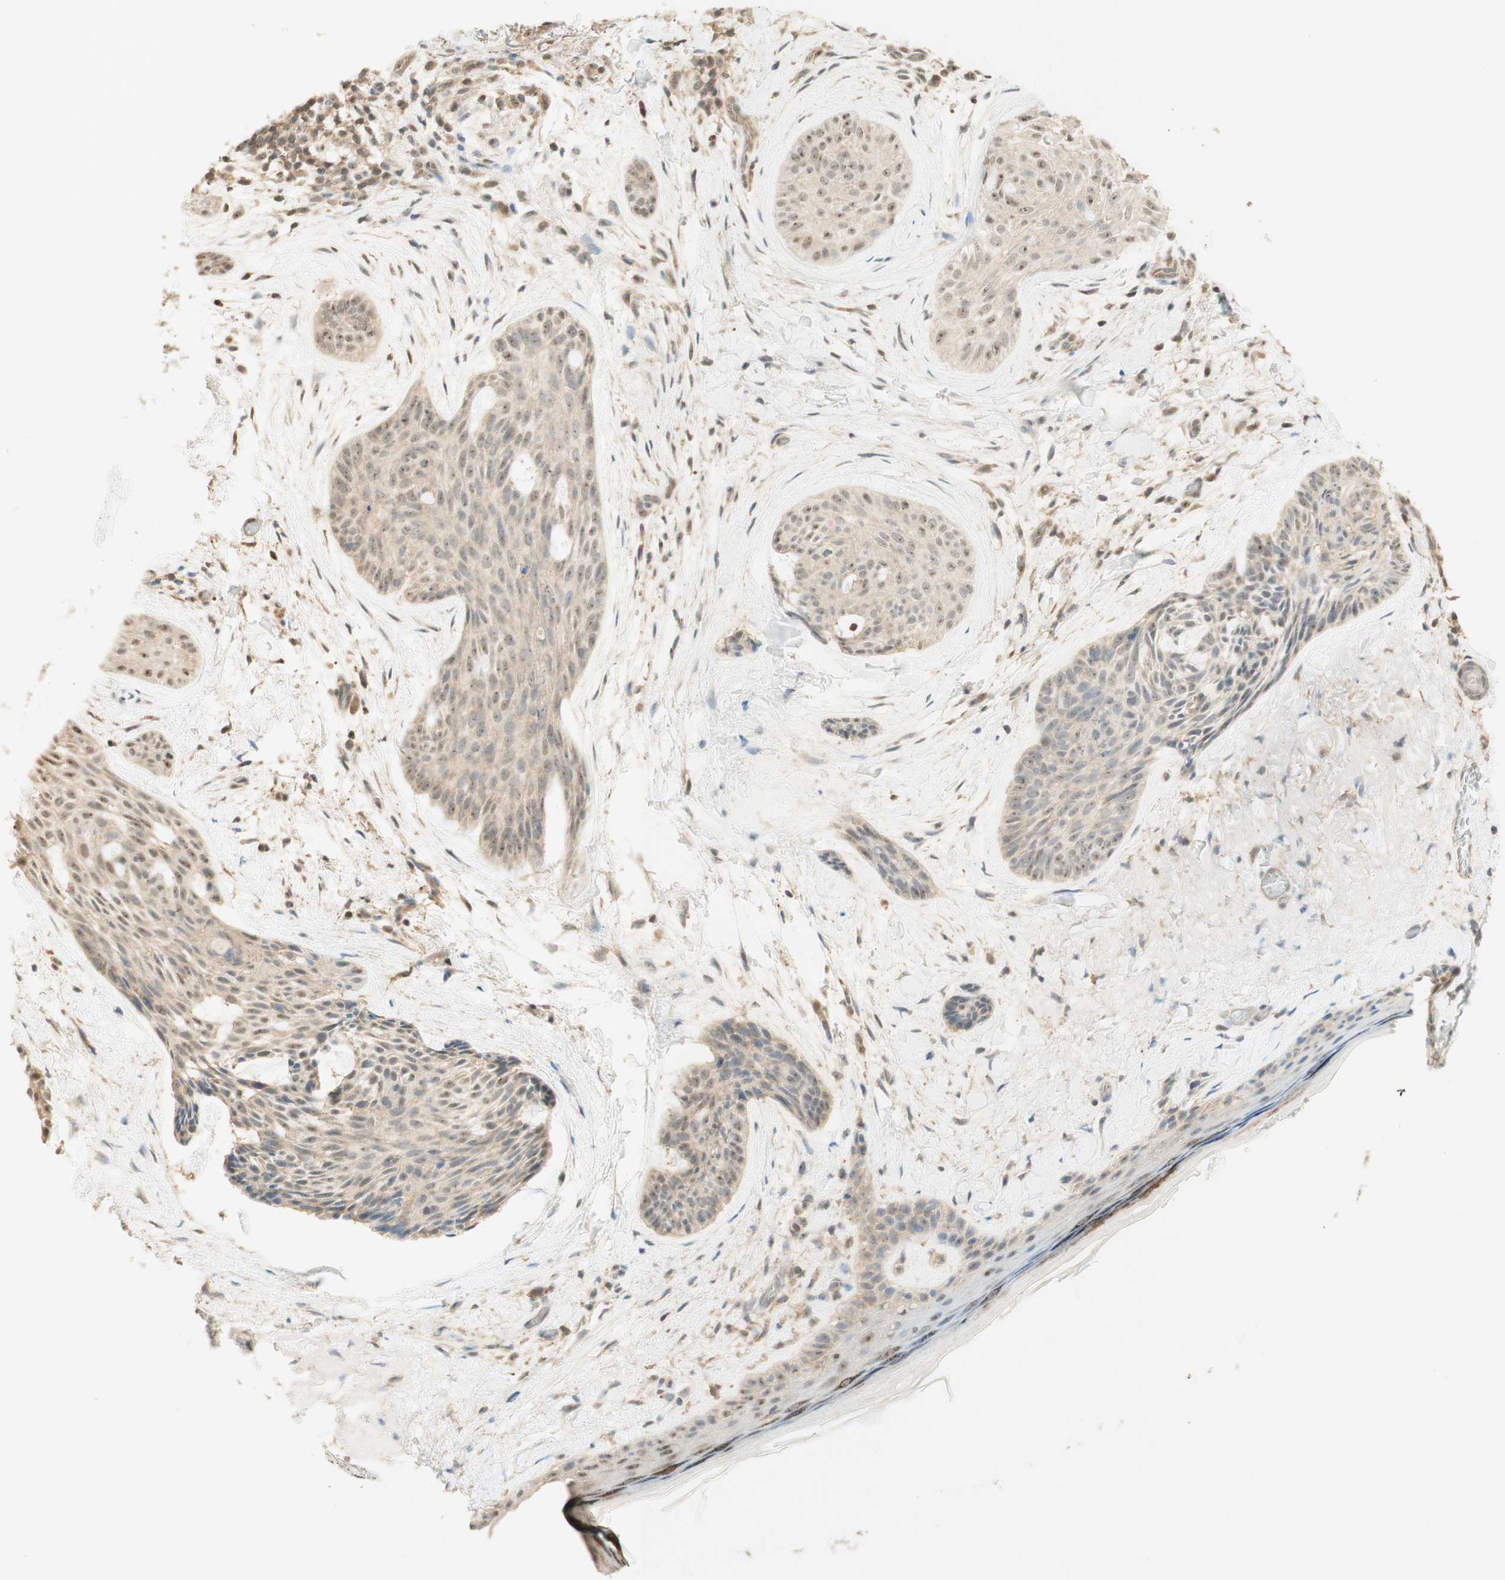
{"staining": {"intensity": "weak", "quantity": ">75%", "location": "cytoplasmic/membranous,nuclear"}, "tissue": "skin cancer", "cell_type": "Tumor cells", "image_type": "cancer", "snomed": [{"axis": "morphology", "description": "Normal tissue, NOS"}, {"axis": "morphology", "description": "Basal cell carcinoma"}, {"axis": "topography", "description": "Skin"}], "caption": "The micrograph reveals a brown stain indicating the presence of a protein in the cytoplasmic/membranous and nuclear of tumor cells in skin basal cell carcinoma.", "gene": "SPINT2", "patient": {"sex": "female", "age": 71}}